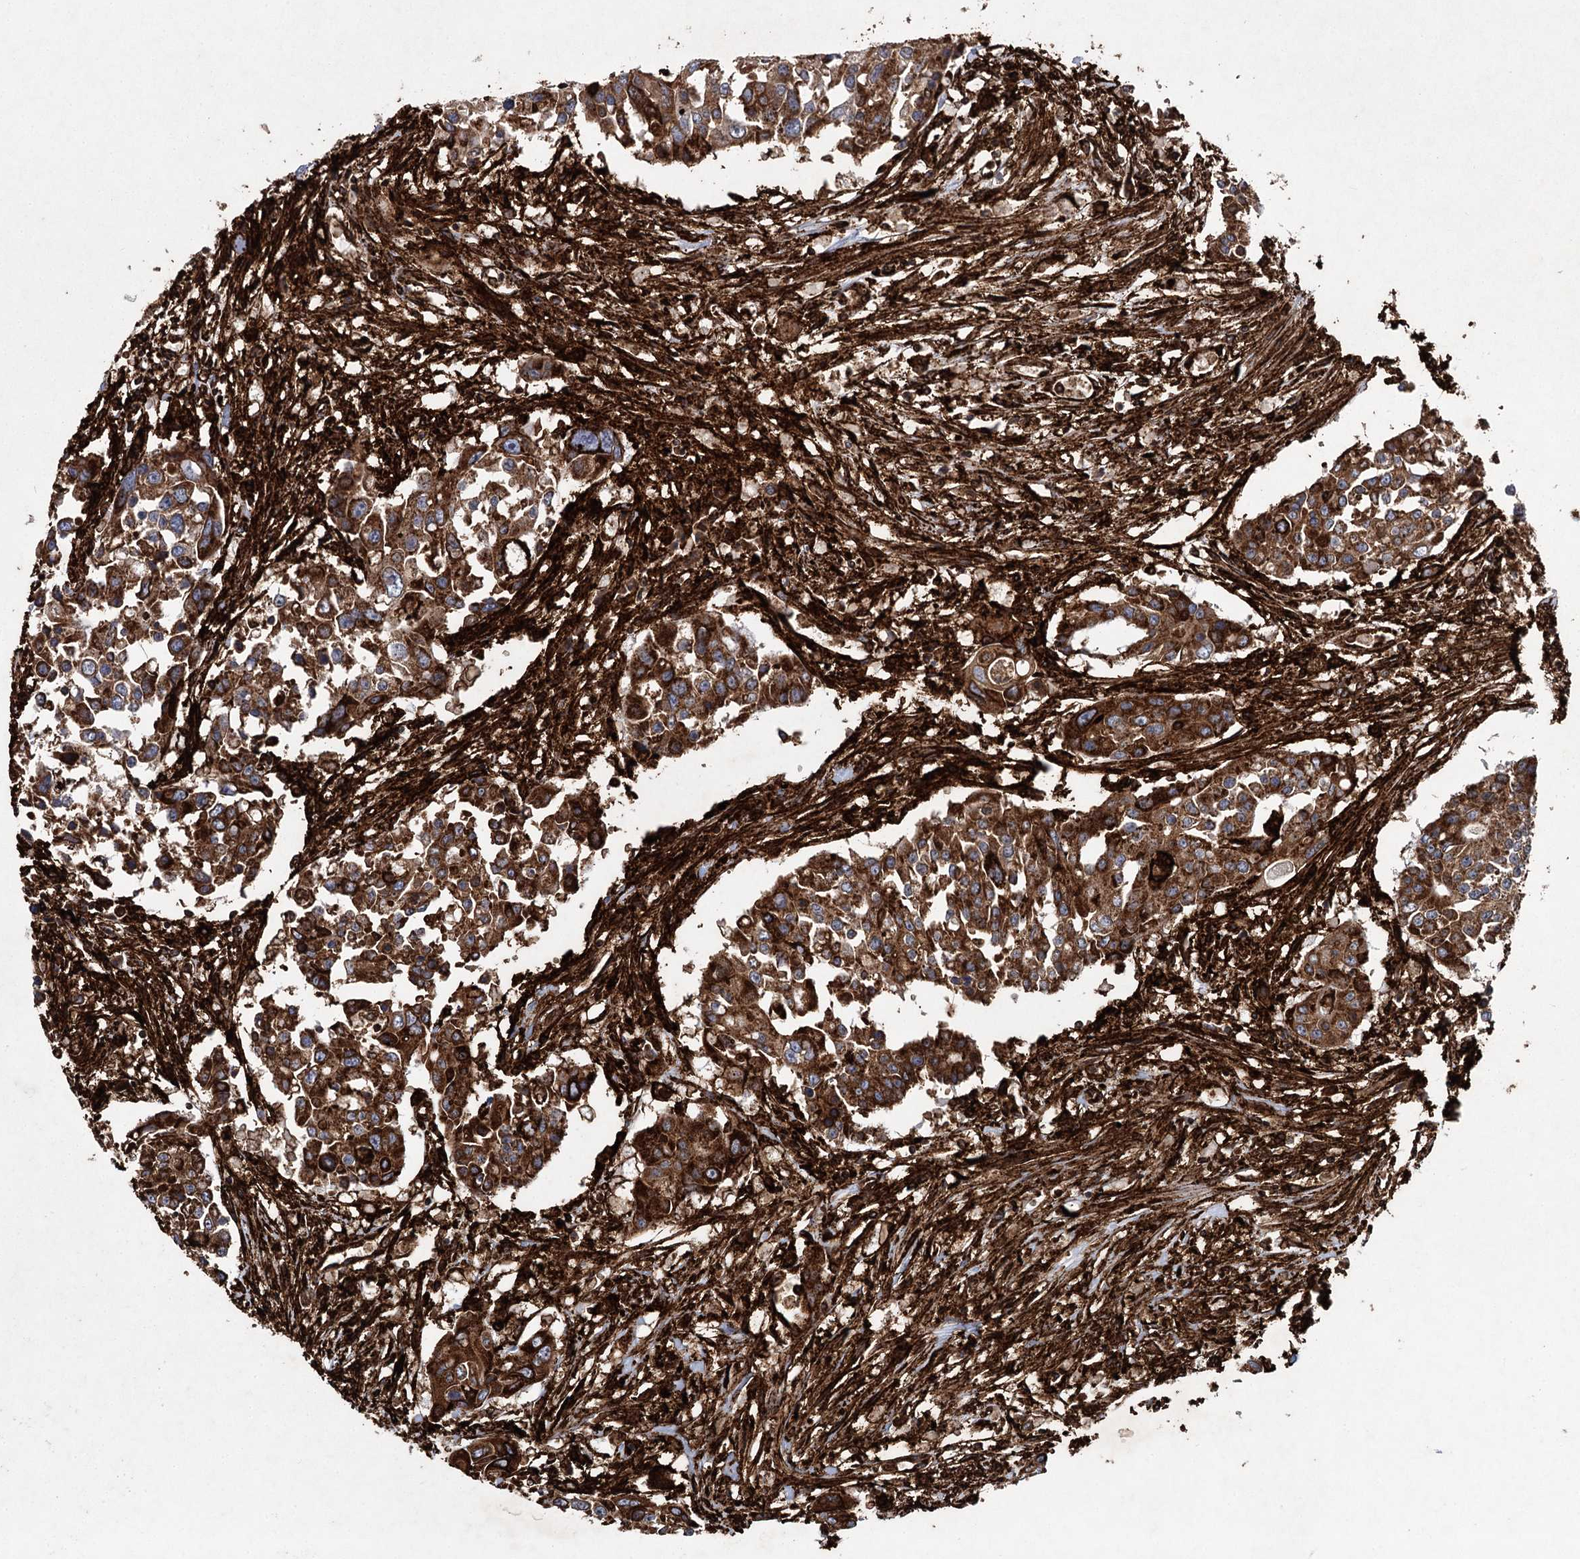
{"staining": {"intensity": "strong", "quantity": ">75%", "location": "cytoplasmic/membranous"}, "tissue": "colorectal cancer", "cell_type": "Tumor cells", "image_type": "cancer", "snomed": [{"axis": "morphology", "description": "Adenocarcinoma, NOS"}, {"axis": "topography", "description": "Colon"}], "caption": "Colorectal adenocarcinoma stained with a brown dye reveals strong cytoplasmic/membranous positive expression in about >75% of tumor cells.", "gene": "DCUN1D4", "patient": {"sex": "male", "age": 77}}